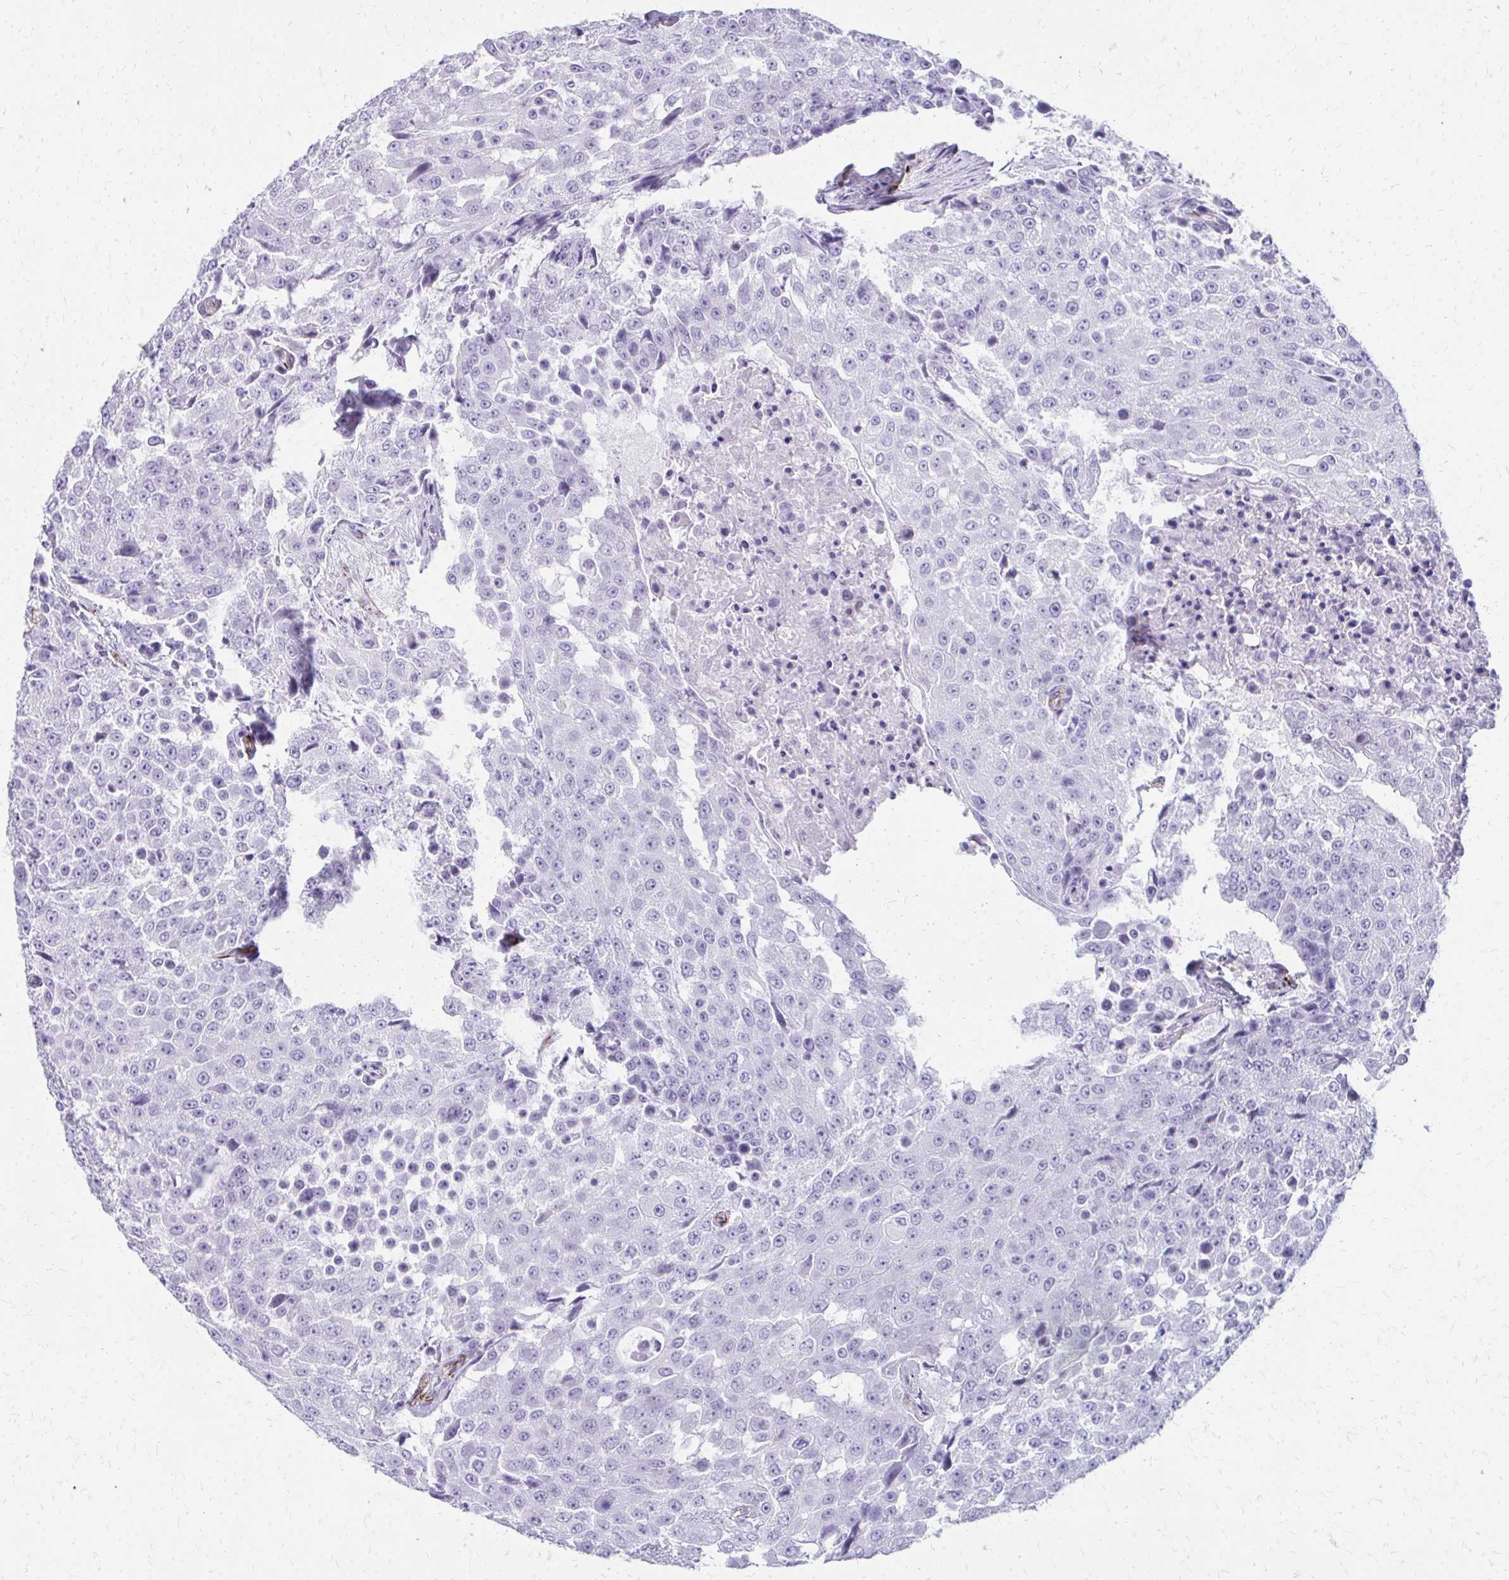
{"staining": {"intensity": "negative", "quantity": "none", "location": "none"}, "tissue": "urothelial cancer", "cell_type": "Tumor cells", "image_type": "cancer", "snomed": [{"axis": "morphology", "description": "Urothelial carcinoma, High grade"}, {"axis": "topography", "description": "Urinary bladder"}], "caption": "This micrograph is of urothelial cancer stained with immunohistochemistry to label a protein in brown with the nuclei are counter-stained blue. There is no staining in tumor cells.", "gene": "TRIM6", "patient": {"sex": "female", "age": 63}}